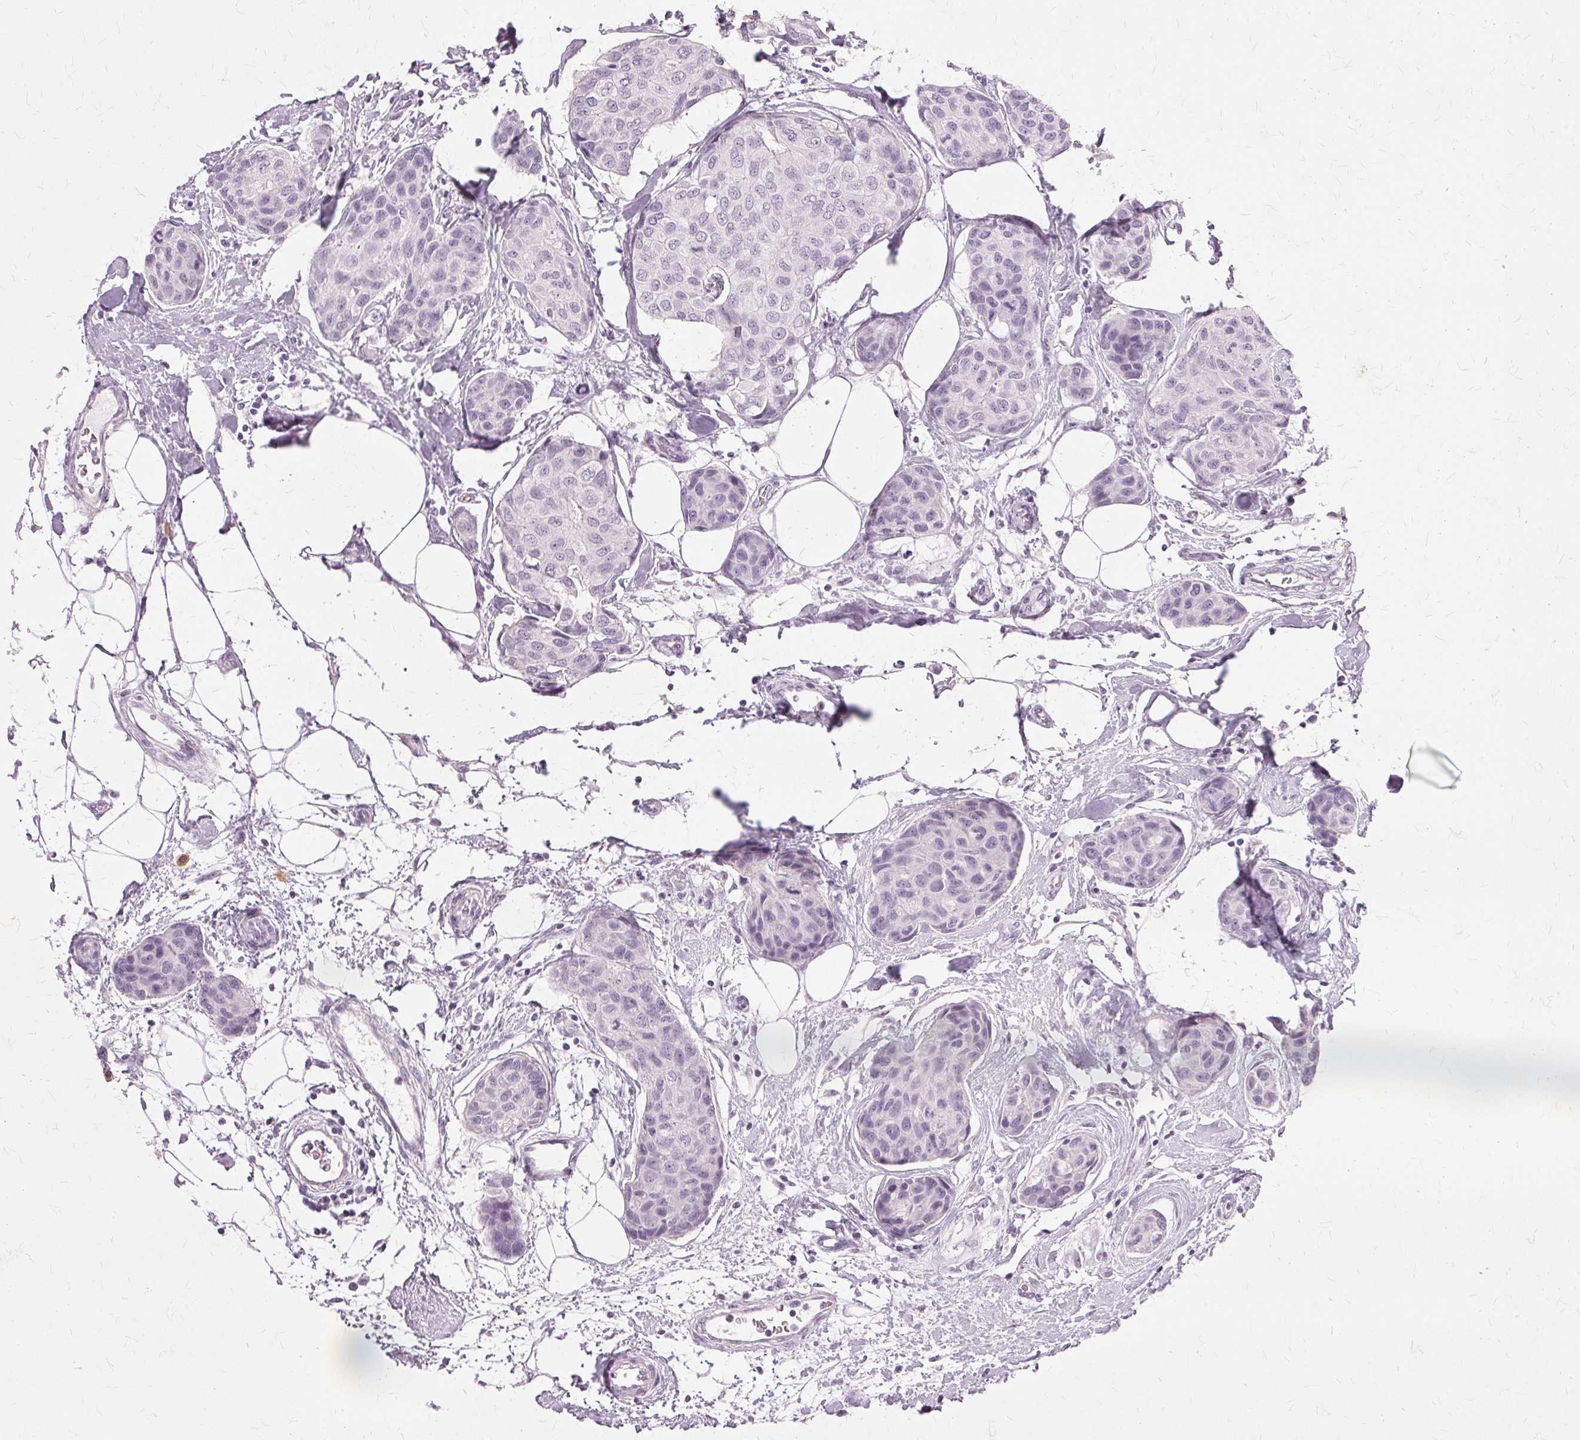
{"staining": {"intensity": "negative", "quantity": "none", "location": "none"}, "tissue": "breast cancer", "cell_type": "Tumor cells", "image_type": "cancer", "snomed": [{"axis": "morphology", "description": "Duct carcinoma"}, {"axis": "topography", "description": "Breast"}], "caption": "Immunohistochemical staining of breast intraductal carcinoma reveals no significant expression in tumor cells. (DAB (3,3'-diaminobenzidine) immunohistochemistry visualized using brightfield microscopy, high magnification).", "gene": "SLC45A3", "patient": {"sex": "female", "age": 80}}